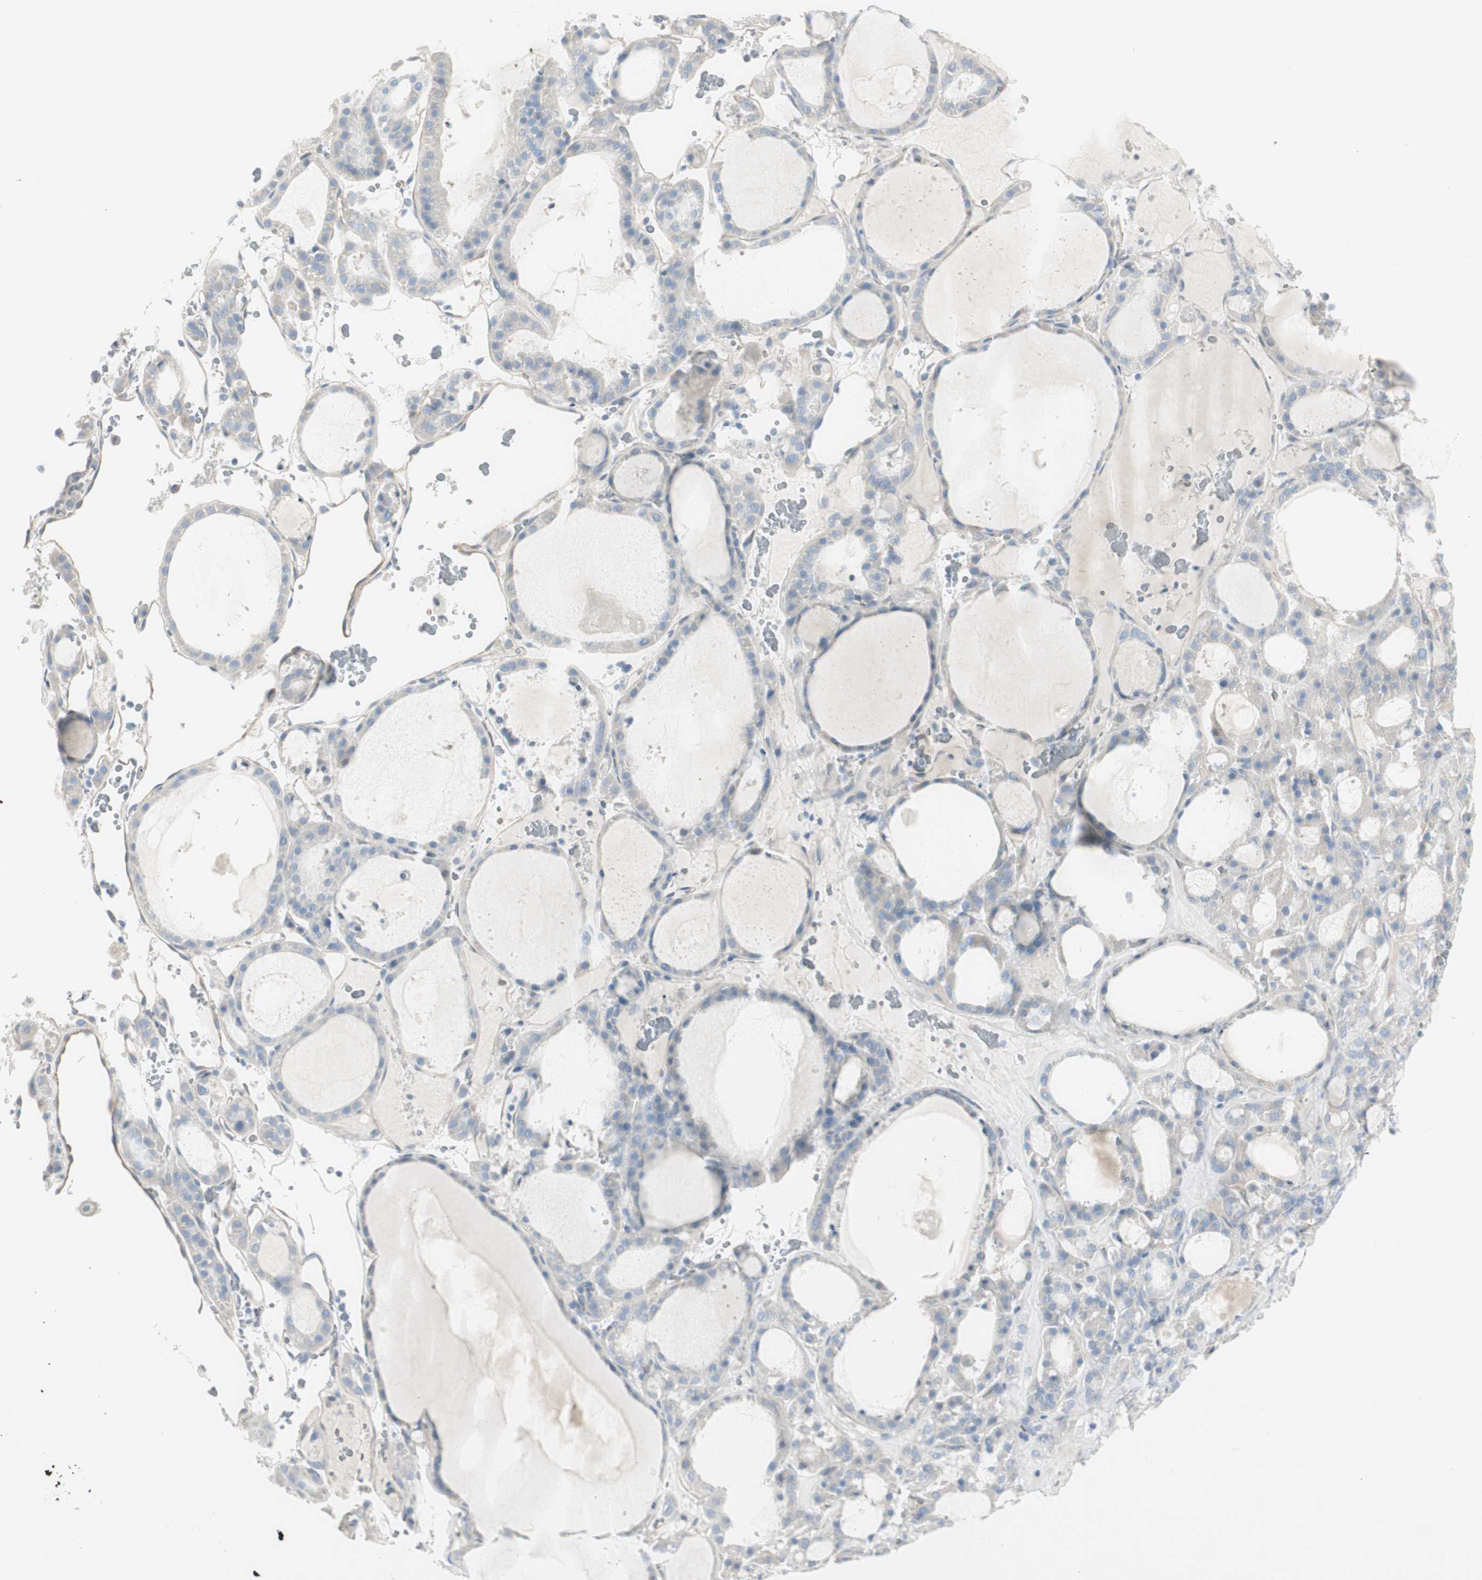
{"staining": {"intensity": "weak", "quantity": "<25%", "location": "cytoplasmic/membranous"}, "tissue": "thyroid gland", "cell_type": "Glandular cells", "image_type": "normal", "snomed": [{"axis": "morphology", "description": "Normal tissue, NOS"}, {"axis": "morphology", "description": "Carcinoma, NOS"}, {"axis": "topography", "description": "Thyroid gland"}], "caption": "Glandular cells show no significant staining in benign thyroid gland. (Immunohistochemistry (ihc), brightfield microscopy, high magnification).", "gene": "CDHR5", "patient": {"sex": "female", "age": 86}}